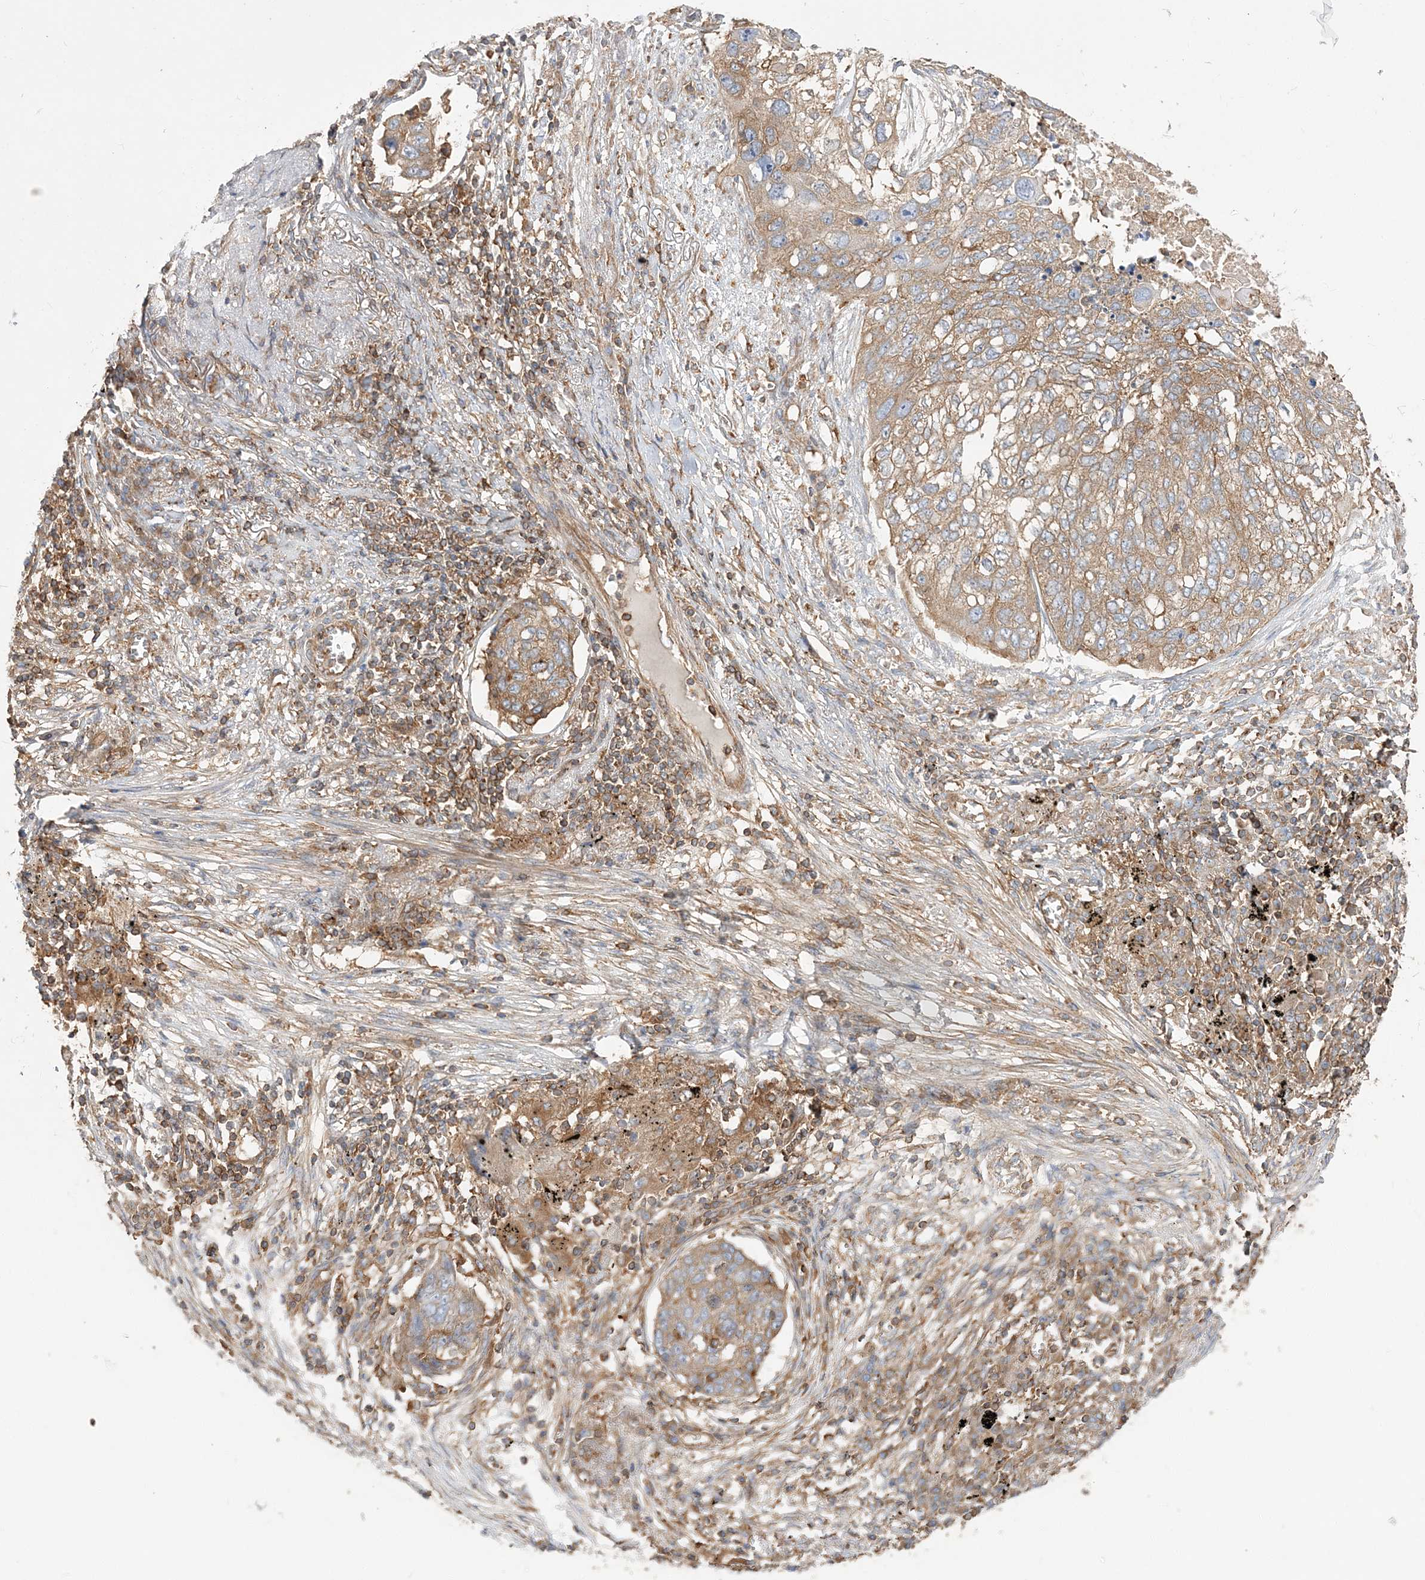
{"staining": {"intensity": "moderate", "quantity": "25%-75%", "location": "cytoplasmic/membranous"}, "tissue": "lung cancer", "cell_type": "Tumor cells", "image_type": "cancer", "snomed": [{"axis": "morphology", "description": "Squamous cell carcinoma, NOS"}, {"axis": "topography", "description": "Lung"}], "caption": "A medium amount of moderate cytoplasmic/membranous positivity is appreciated in about 25%-75% of tumor cells in lung squamous cell carcinoma tissue. The protein is shown in brown color, while the nuclei are stained blue.", "gene": "TBC1D5", "patient": {"sex": "female", "age": 63}}